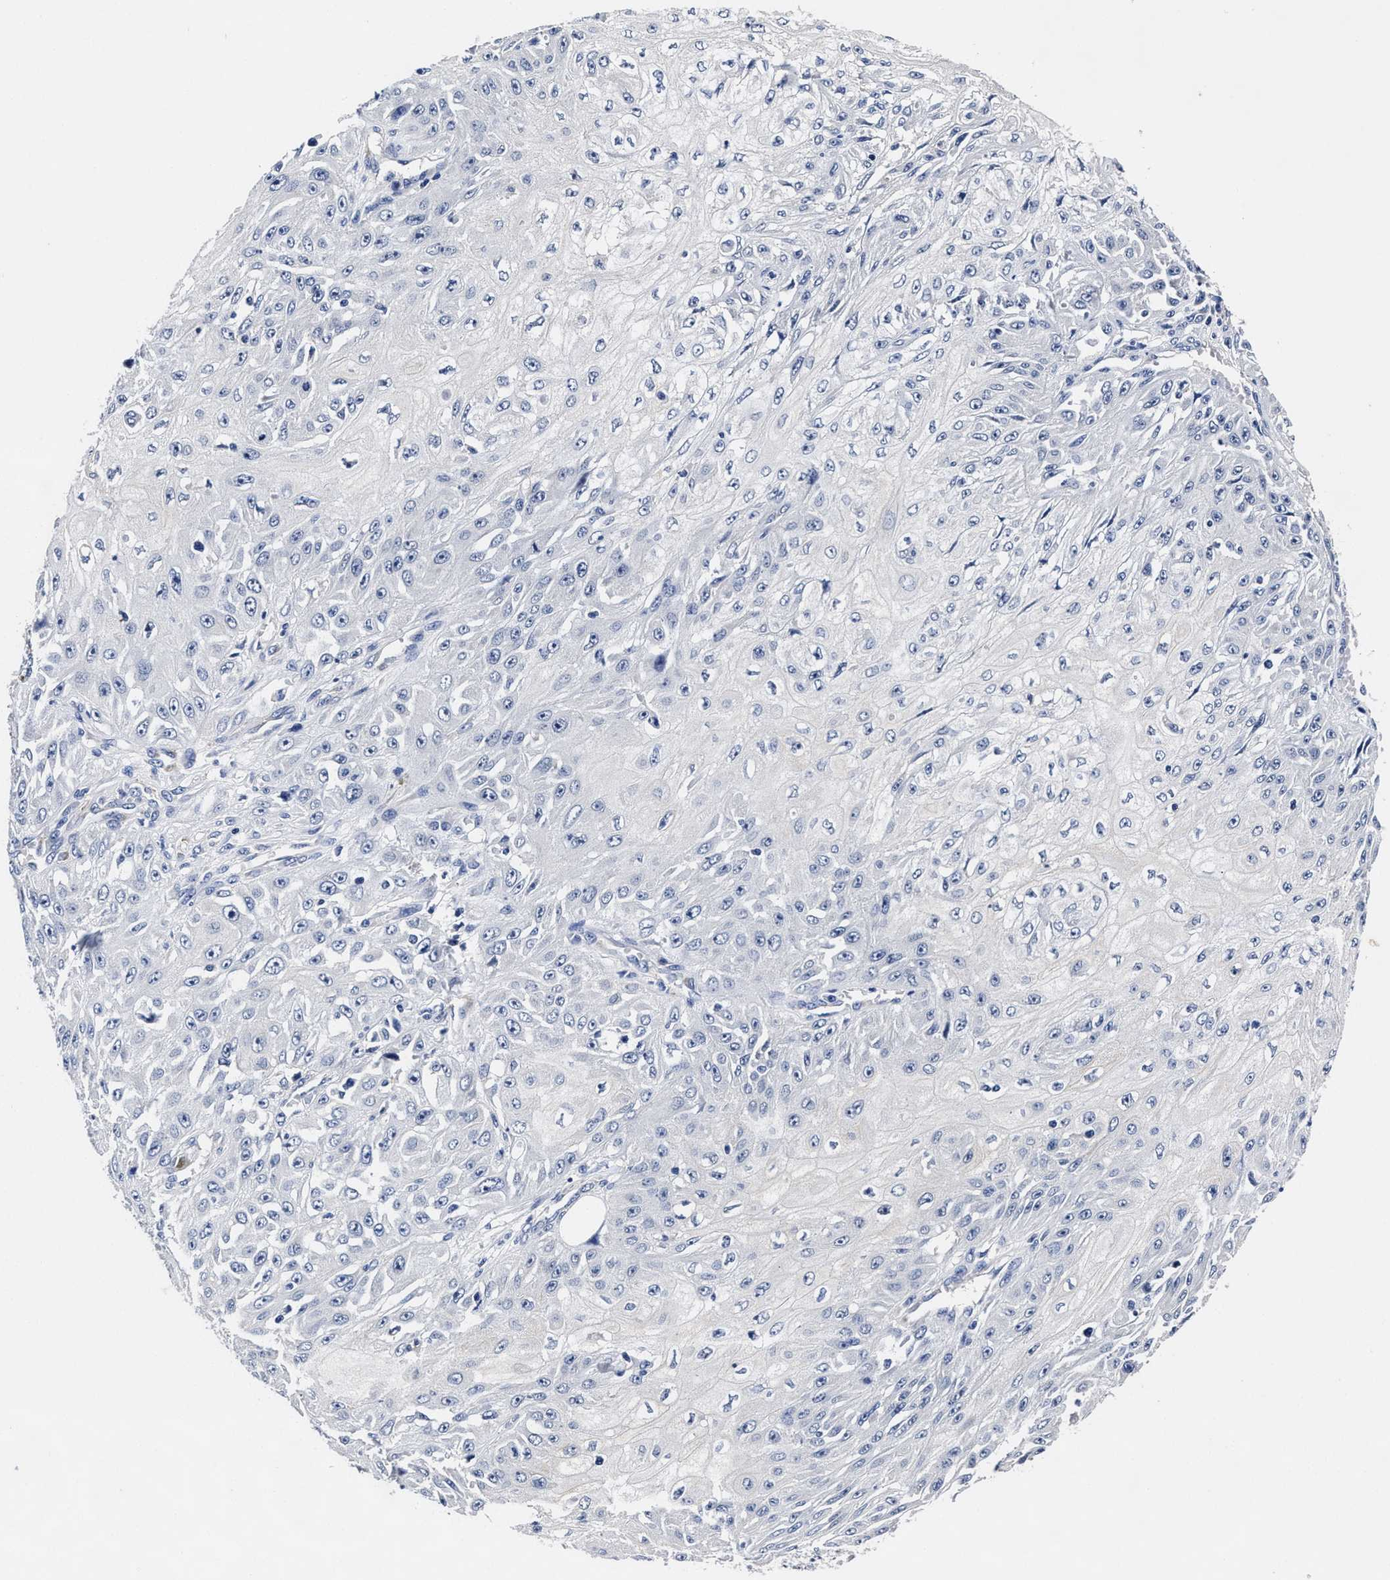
{"staining": {"intensity": "negative", "quantity": "none", "location": "none"}, "tissue": "skin cancer", "cell_type": "Tumor cells", "image_type": "cancer", "snomed": [{"axis": "morphology", "description": "Squamous cell carcinoma, NOS"}, {"axis": "morphology", "description": "Squamous cell carcinoma, metastatic, NOS"}, {"axis": "topography", "description": "Skin"}, {"axis": "topography", "description": "Lymph node"}], "caption": "This image is of skin cancer (squamous cell carcinoma) stained with immunohistochemistry to label a protein in brown with the nuclei are counter-stained blue. There is no expression in tumor cells.", "gene": "OLFML2A", "patient": {"sex": "male", "age": 75}}